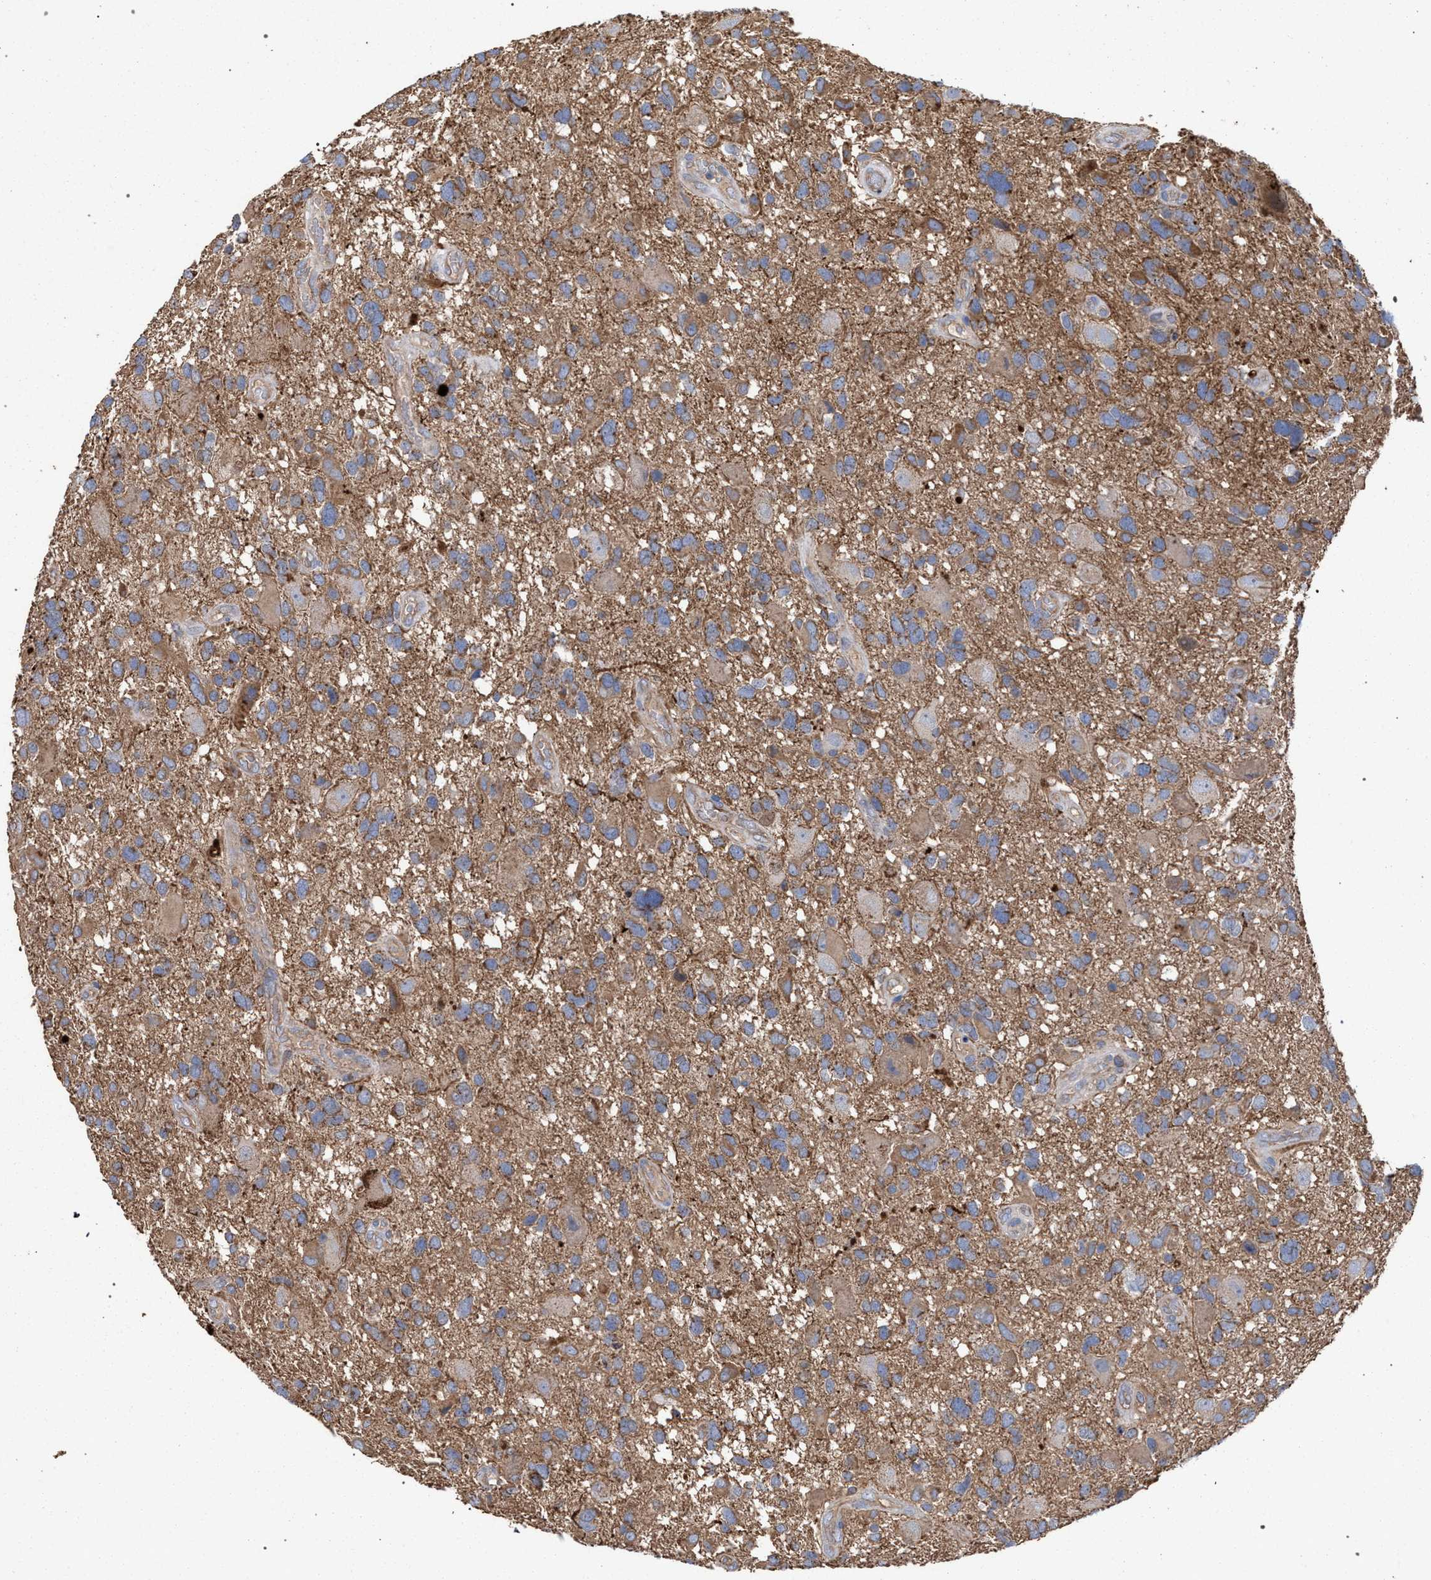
{"staining": {"intensity": "moderate", "quantity": ">75%", "location": "cytoplasmic/membranous"}, "tissue": "glioma", "cell_type": "Tumor cells", "image_type": "cancer", "snomed": [{"axis": "morphology", "description": "Glioma, malignant, High grade"}, {"axis": "topography", "description": "Brain"}], "caption": "The histopathology image exhibits staining of glioma, revealing moderate cytoplasmic/membranous protein expression (brown color) within tumor cells.", "gene": "BCL2L12", "patient": {"sex": "male", "age": 33}}